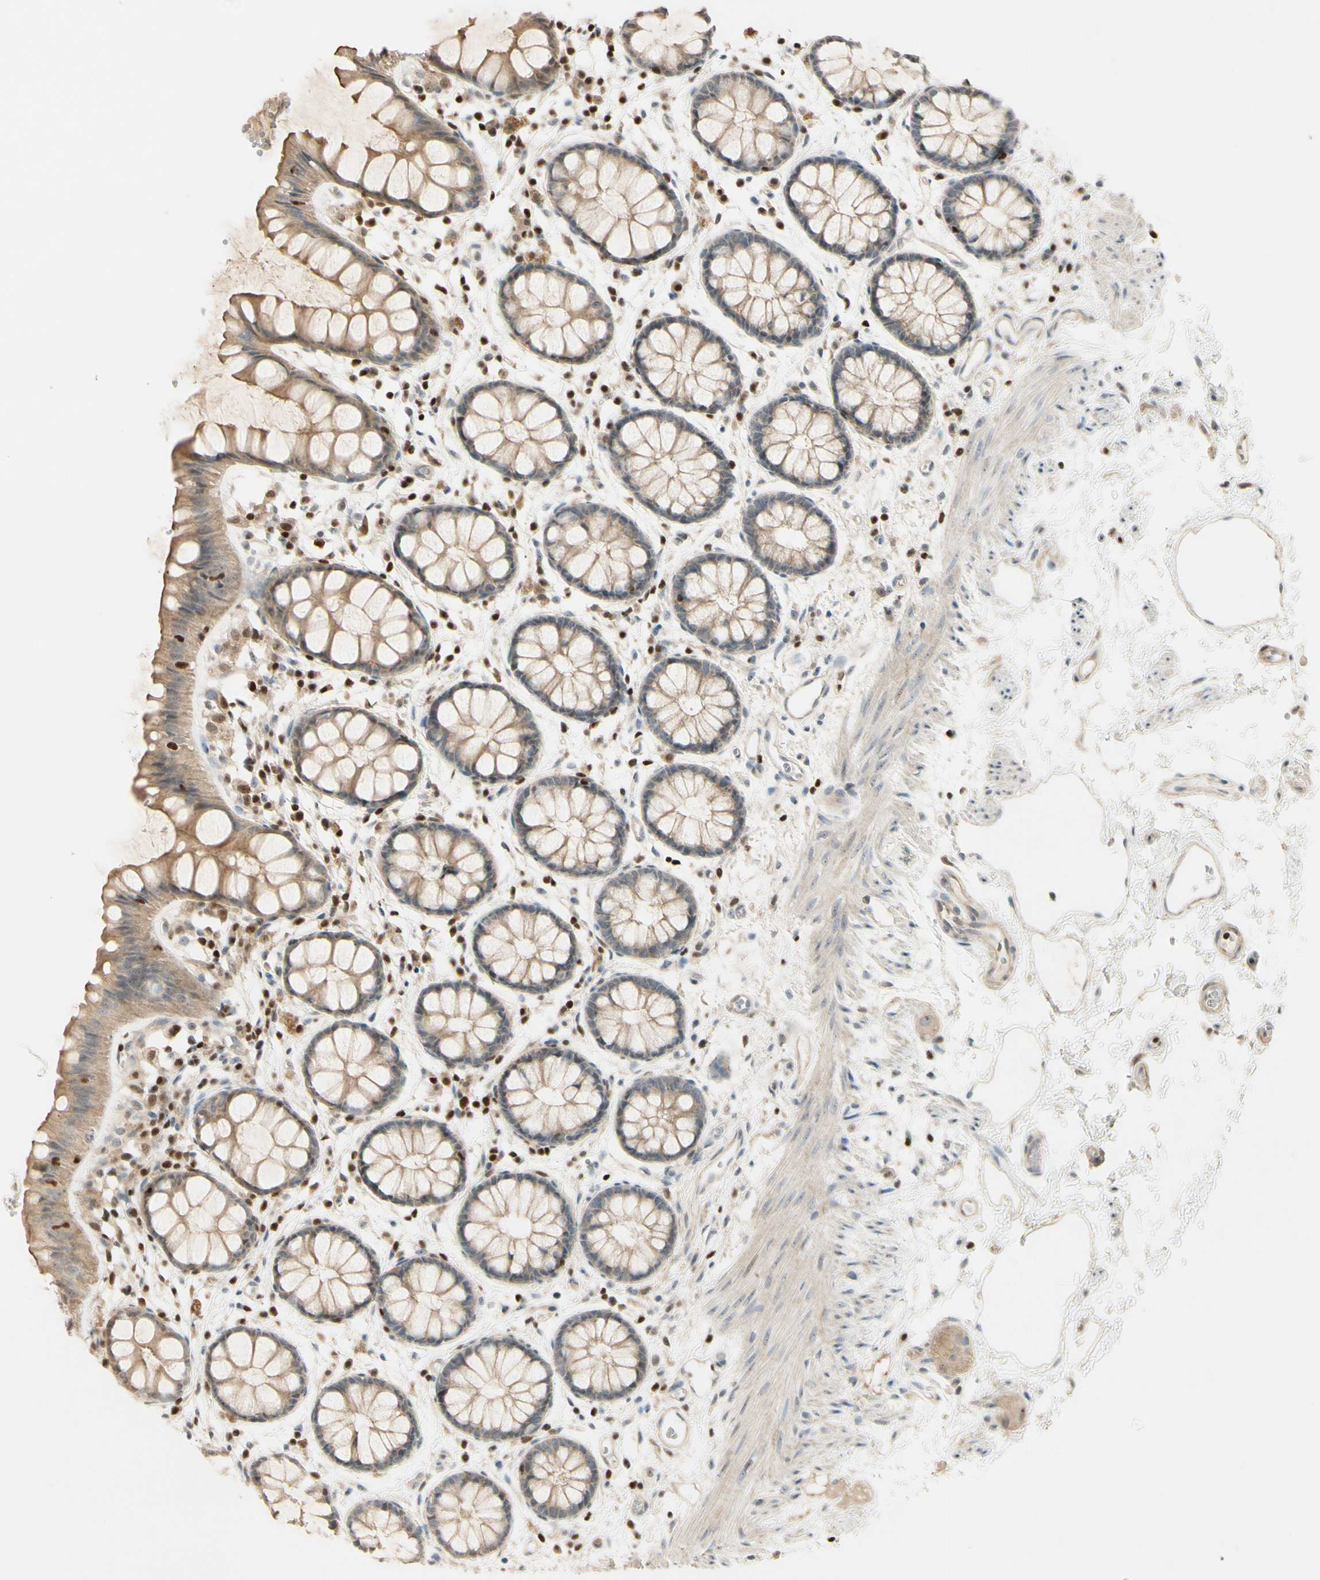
{"staining": {"intensity": "moderate", "quantity": ">75%", "location": "cytoplasmic/membranous"}, "tissue": "rectum", "cell_type": "Glandular cells", "image_type": "normal", "snomed": [{"axis": "morphology", "description": "Normal tissue, NOS"}, {"axis": "topography", "description": "Rectum"}], "caption": "Protein staining displays moderate cytoplasmic/membranous staining in about >75% of glandular cells in normal rectum.", "gene": "NFYA", "patient": {"sex": "female", "age": 66}}